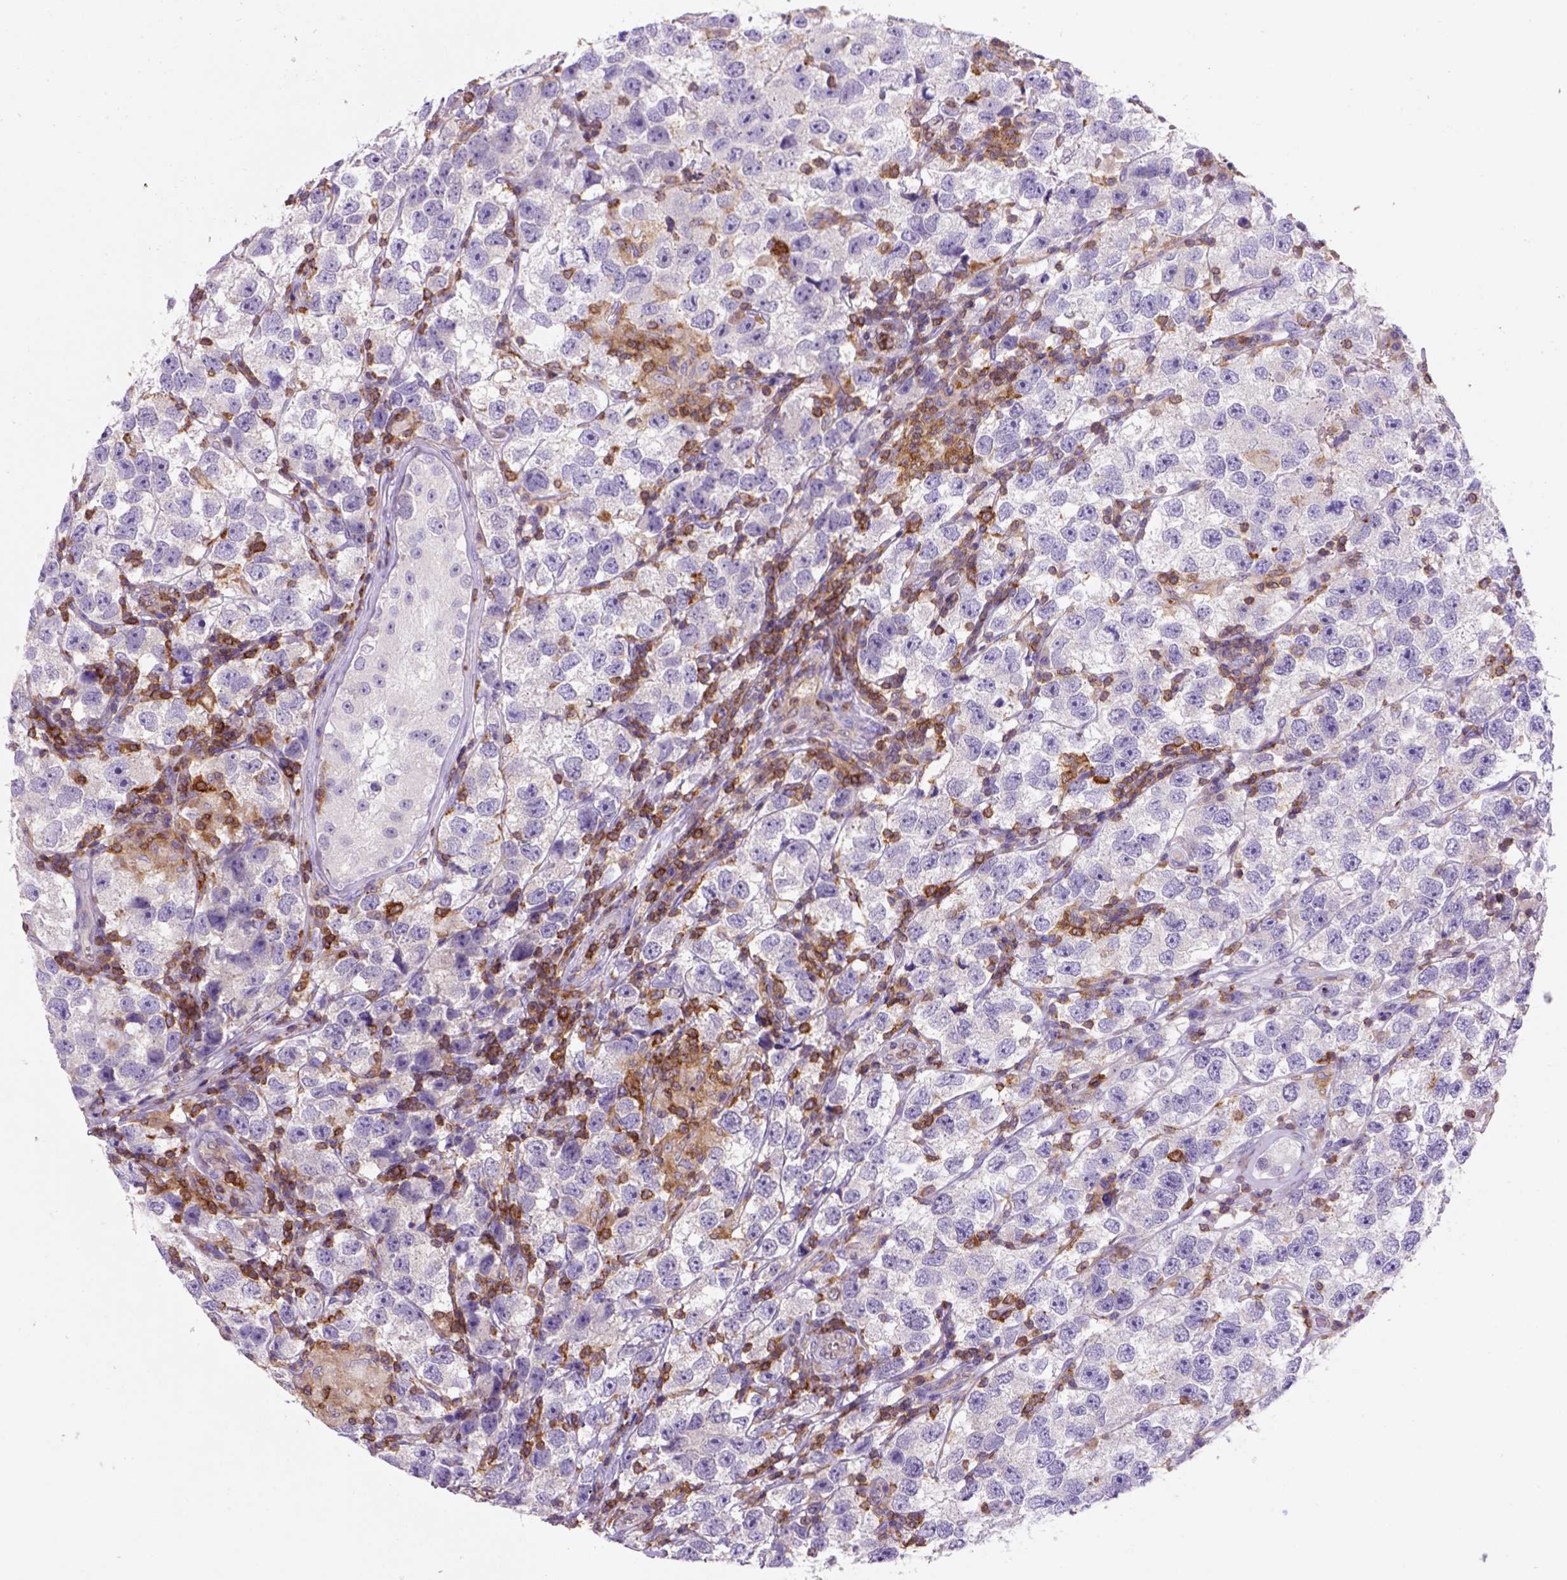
{"staining": {"intensity": "negative", "quantity": "none", "location": "none"}, "tissue": "testis cancer", "cell_type": "Tumor cells", "image_type": "cancer", "snomed": [{"axis": "morphology", "description": "Seminoma, NOS"}, {"axis": "topography", "description": "Testis"}], "caption": "Histopathology image shows no protein expression in tumor cells of testis cancer (seminoma) tissue.", "gene": "INPP5D", "patient": {"sex": "male", "age": 26}}